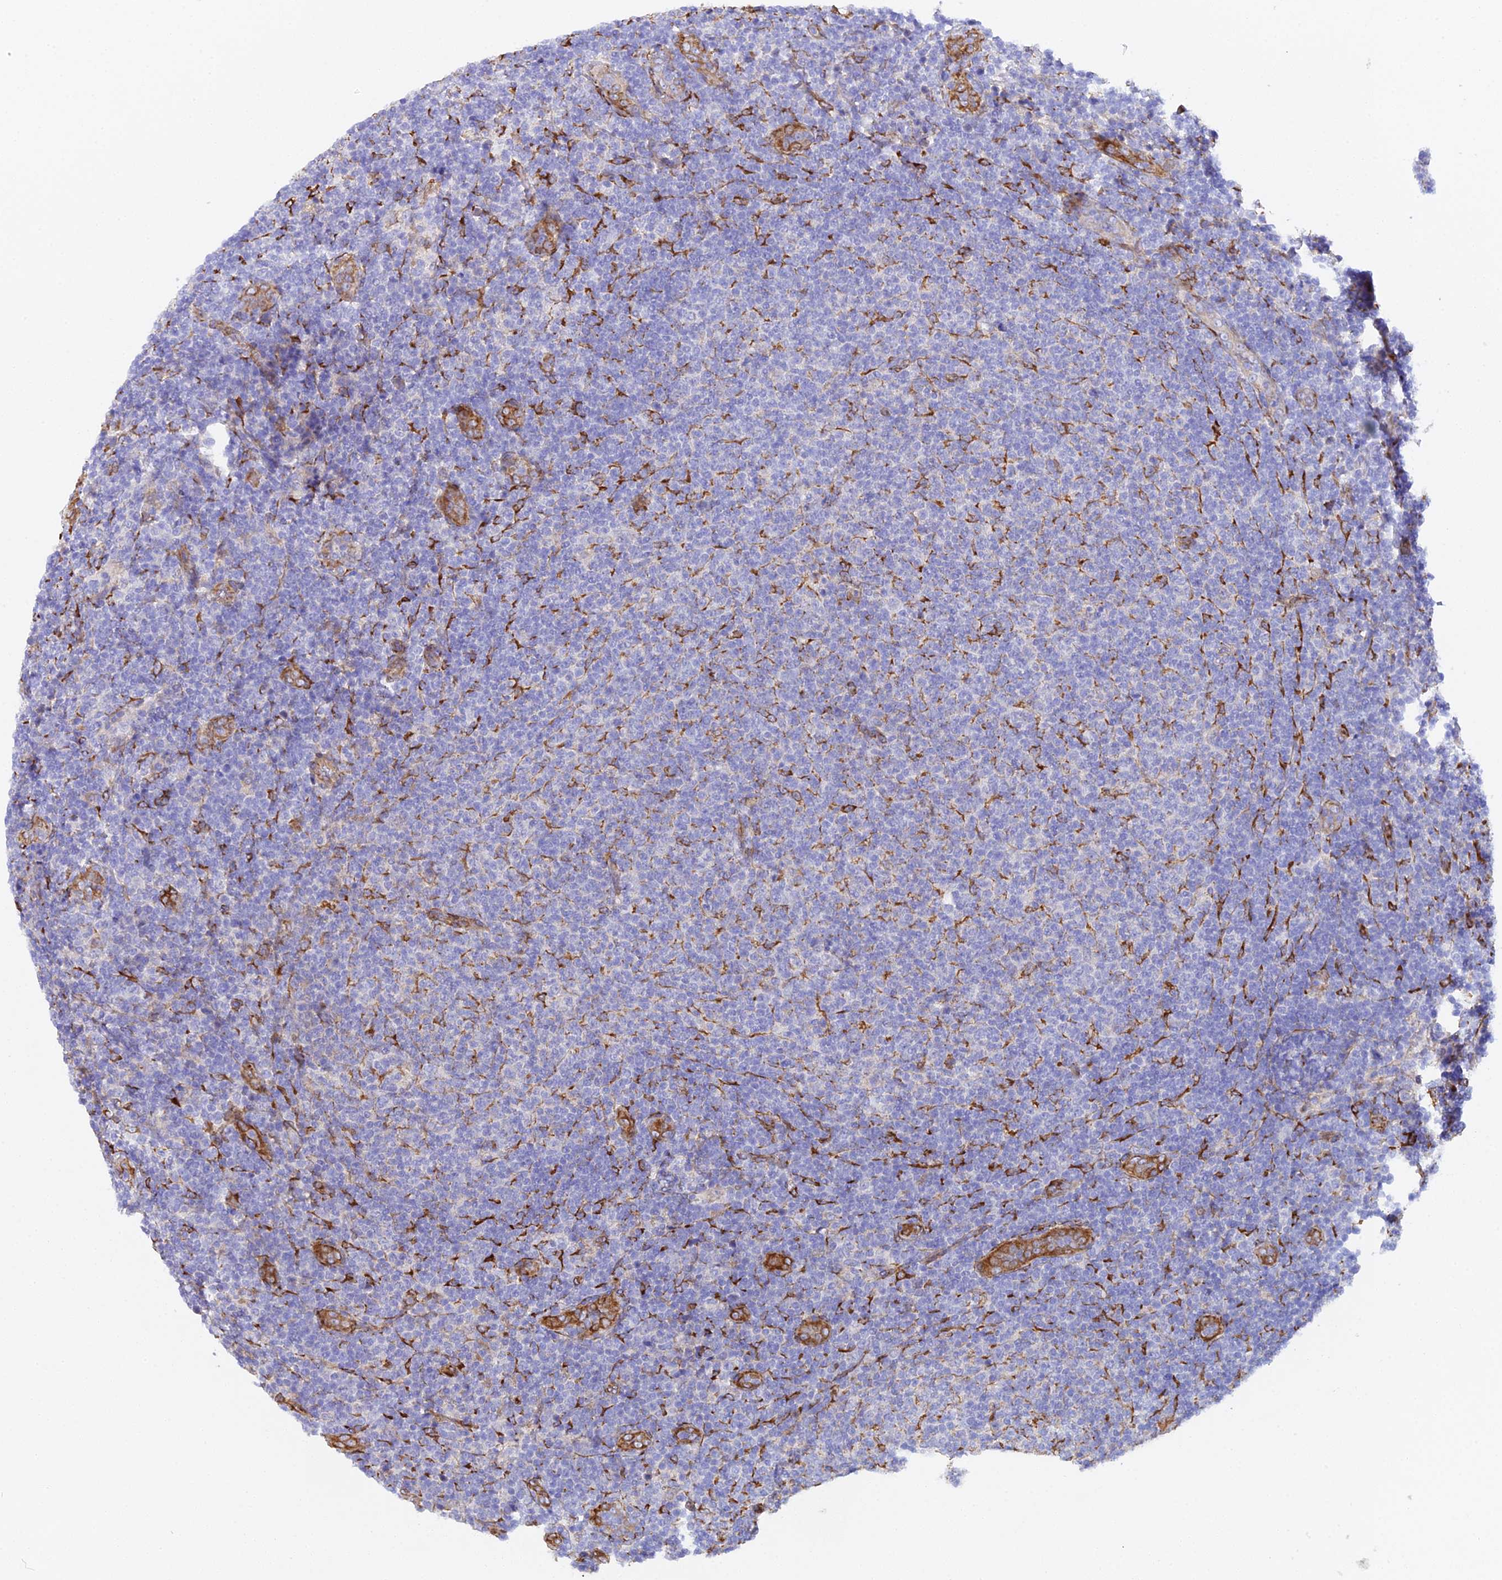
{"staining": {"intensity": "negative", "quantity": "none", "location": "none"}, "tissue": "lymphoma", "cell_type": "Tumor cells", "image_type": "cancer", "snomed": [{"axis": "morphology", "description": "Malignant lymphoma, non-Hodgkin's type, Low grade"}, {"axis": "topography", "description": "Lymph node"}], "caption": "This is an IHC micrograph of lymphoma. There is no staining in tumor cells.", "gene": "CFAP45", "patient": {"sex": "male", "age": 66}}